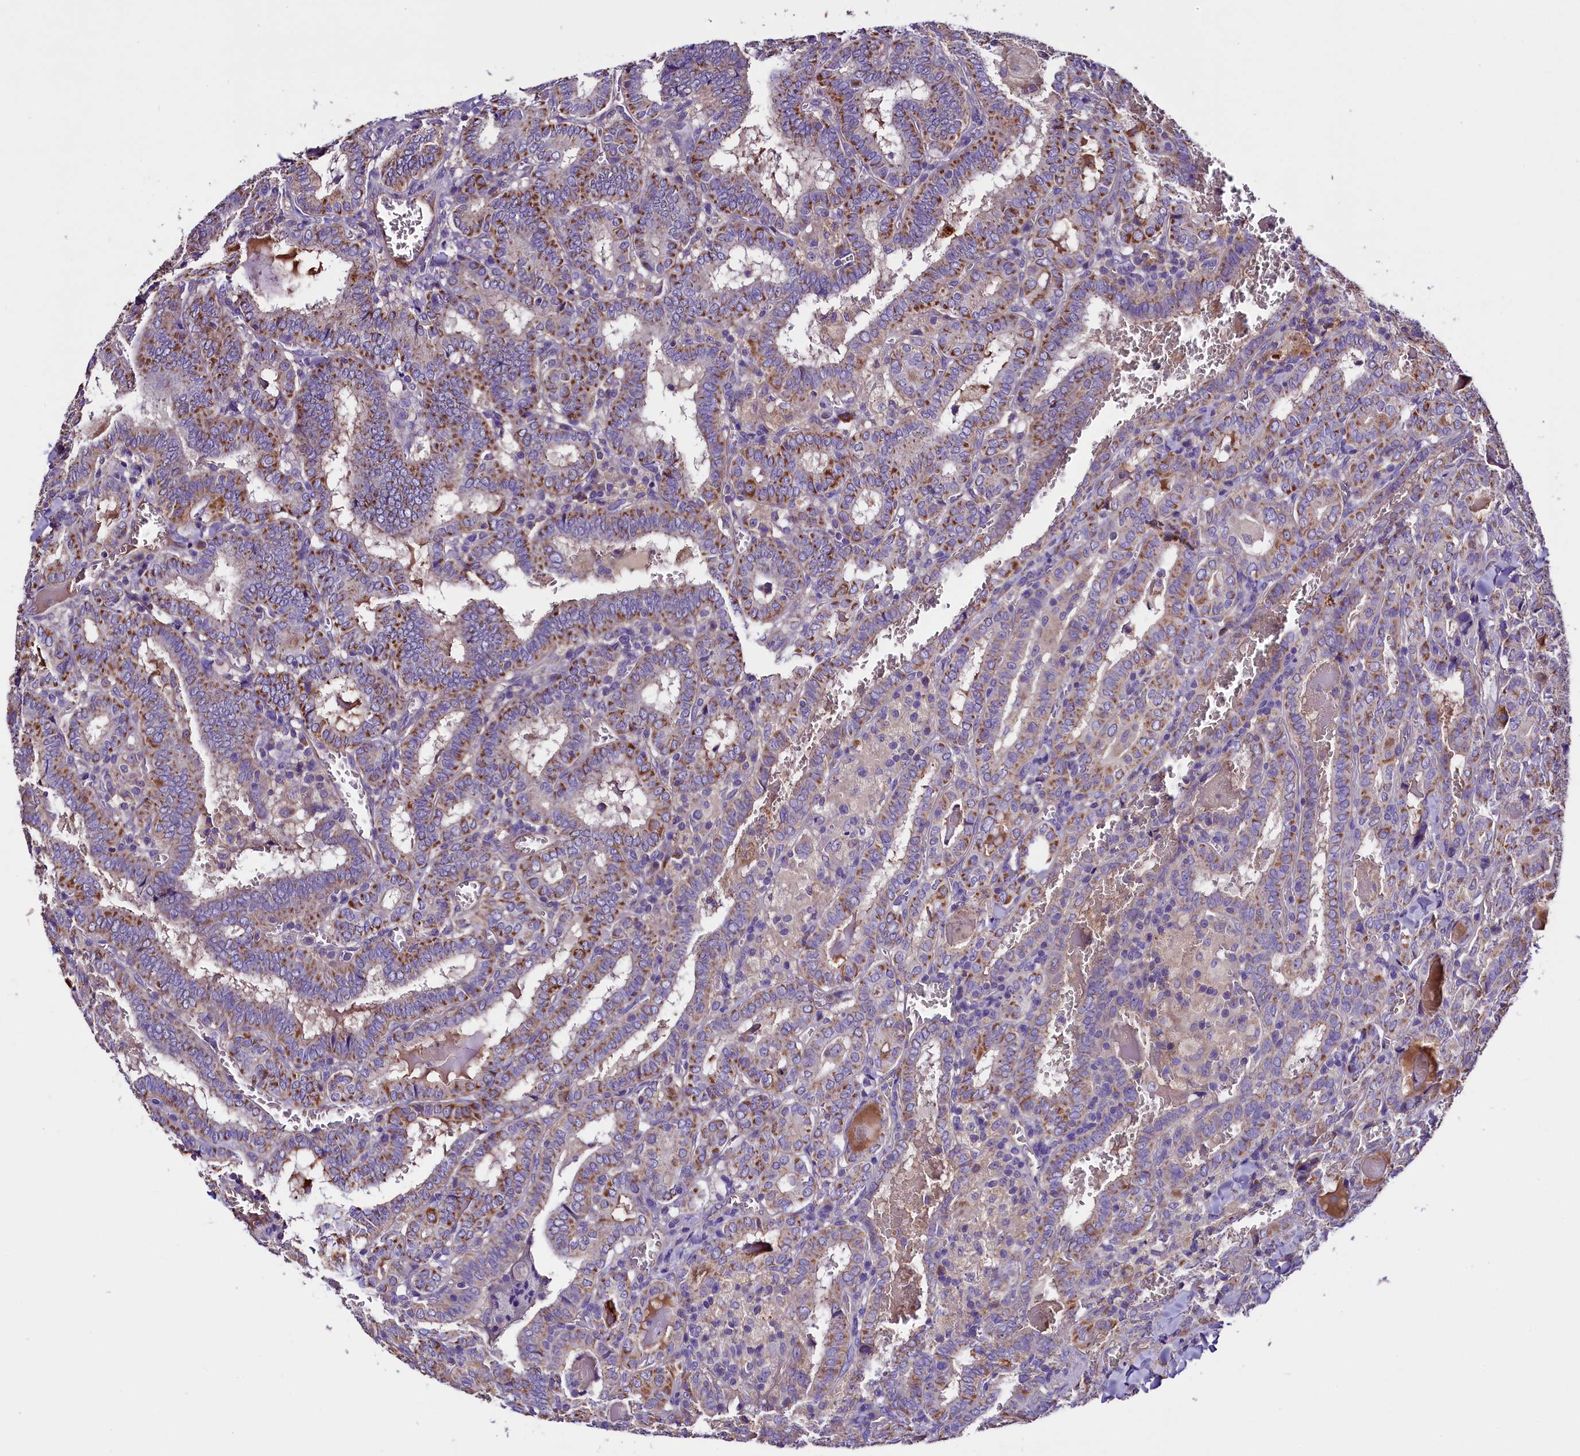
{"staining": {"intensity": "moderate", "quantity": "25%-75%", "location": "cytoplasmic/membranous"}, "tissue": "thyroid cancer", "cell_type": "Tumor cells", "image_type": "cancer", "snomed": [{"axis": "morphology", "description": "Papillary adenocarcinoma, NOS"}, {"axis": "topography", "description": "Thyroid gland"}], "caption": "About 25%-75% of tumor cells in papillary adenocarcinoma (thyroid) display moderate cytoplasmic/membranous protein staining as visualized by brown immunohistochemical staining.", "gene": "SIX5", "patient": {"sex": "female", "age": 72}}